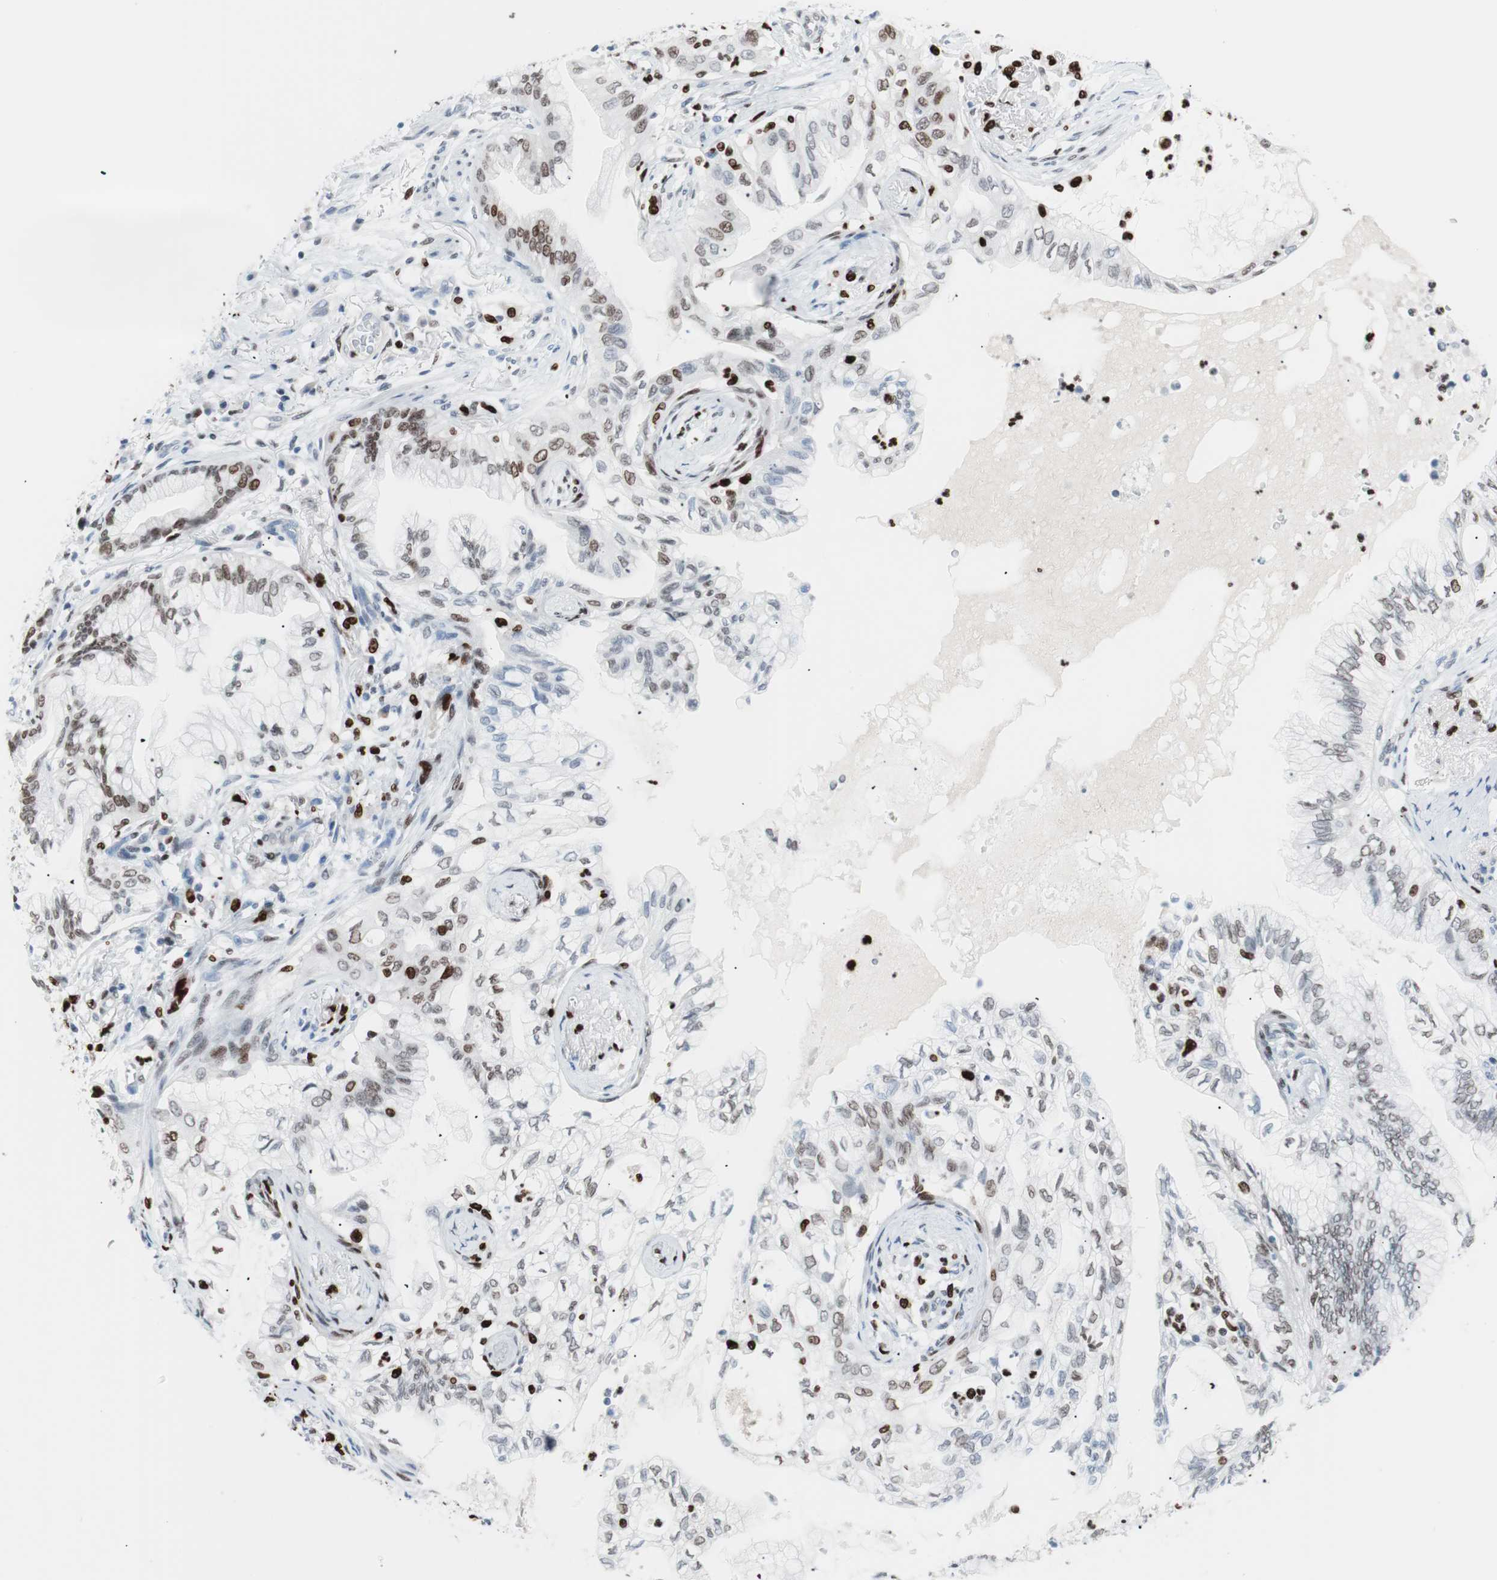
{"staining": {"intensity": "weak", "quantity": "<25%", "location": "nuclear"}, "tissue": "lung cancer", "cell_type": "Tumor cells", "image_type": "cancer", "snomed": [{"axis": "morphology", "description": "Adenocarcinoma, NOS"}, {"axis": "topography", "description": "Lung"}], "caption": "Immunohistochemistry (IHC) micrograph of neoplastic tissue: human lung adenocarcinoma stained with DAB reveals no significant protein staining in tumor cells.", "gene": "CEBPB", "patient": {"sex": "female", "age": 70}}